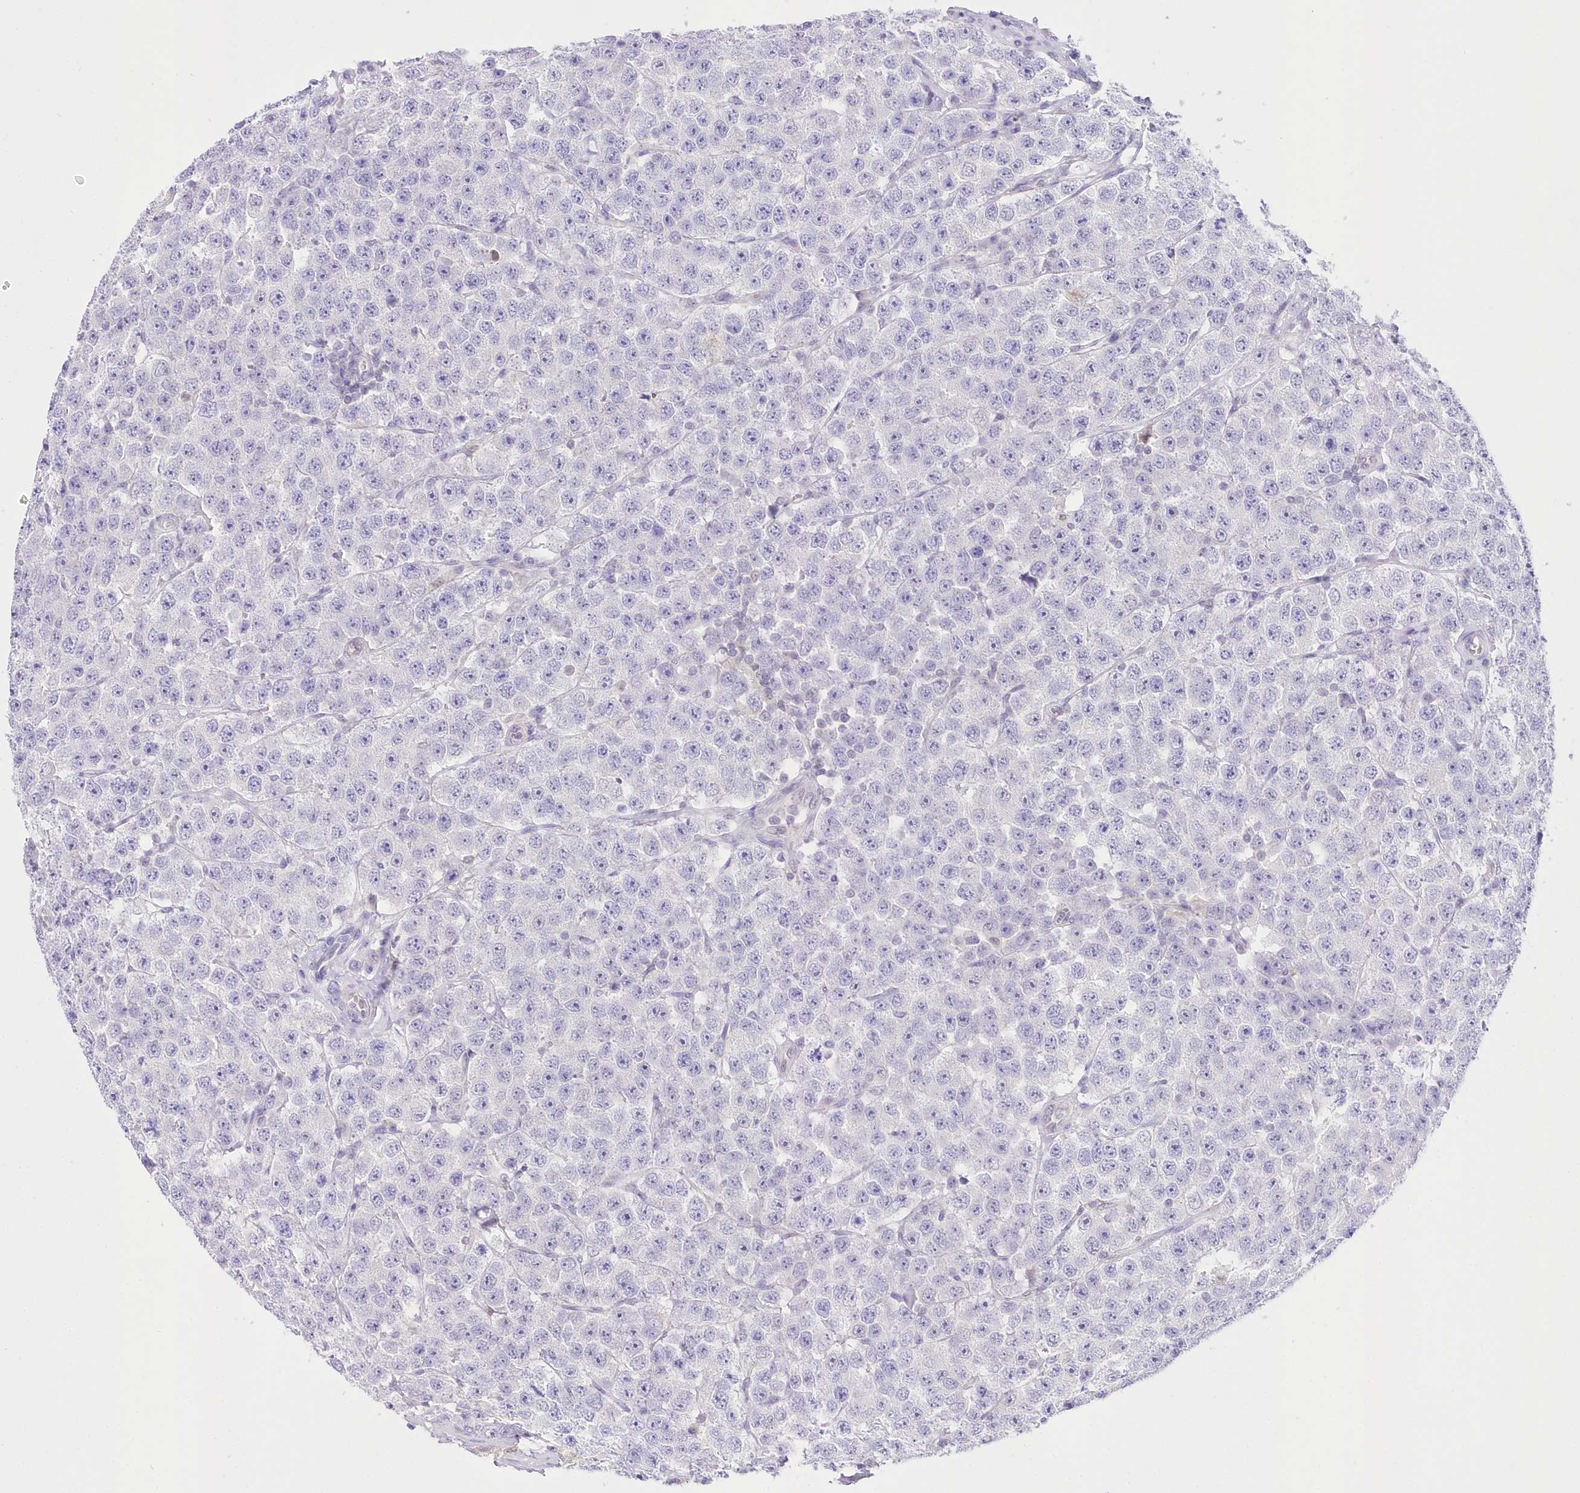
{"staining": {"intensity": "negative", "quantity": "none", "location": "none"}, "tissue": "testis cancer", "cell_type": "Tumor cells", "image_type": "cancer", "snomed": [{"axis": "morphology", "description": "Seminoma, NOS"}, {"axis": "topography", "description": "Testis"}], "caption": "A micrograph of human seminoma (testis) is negative for staining in tumor cells. (DAB (3,3'-diaminobenzidine) immunohistochemistry visualized using brightfield microscopy, high magnification).", "gene": "UBA6", "patient": {"sex": "male", "age": 28}}